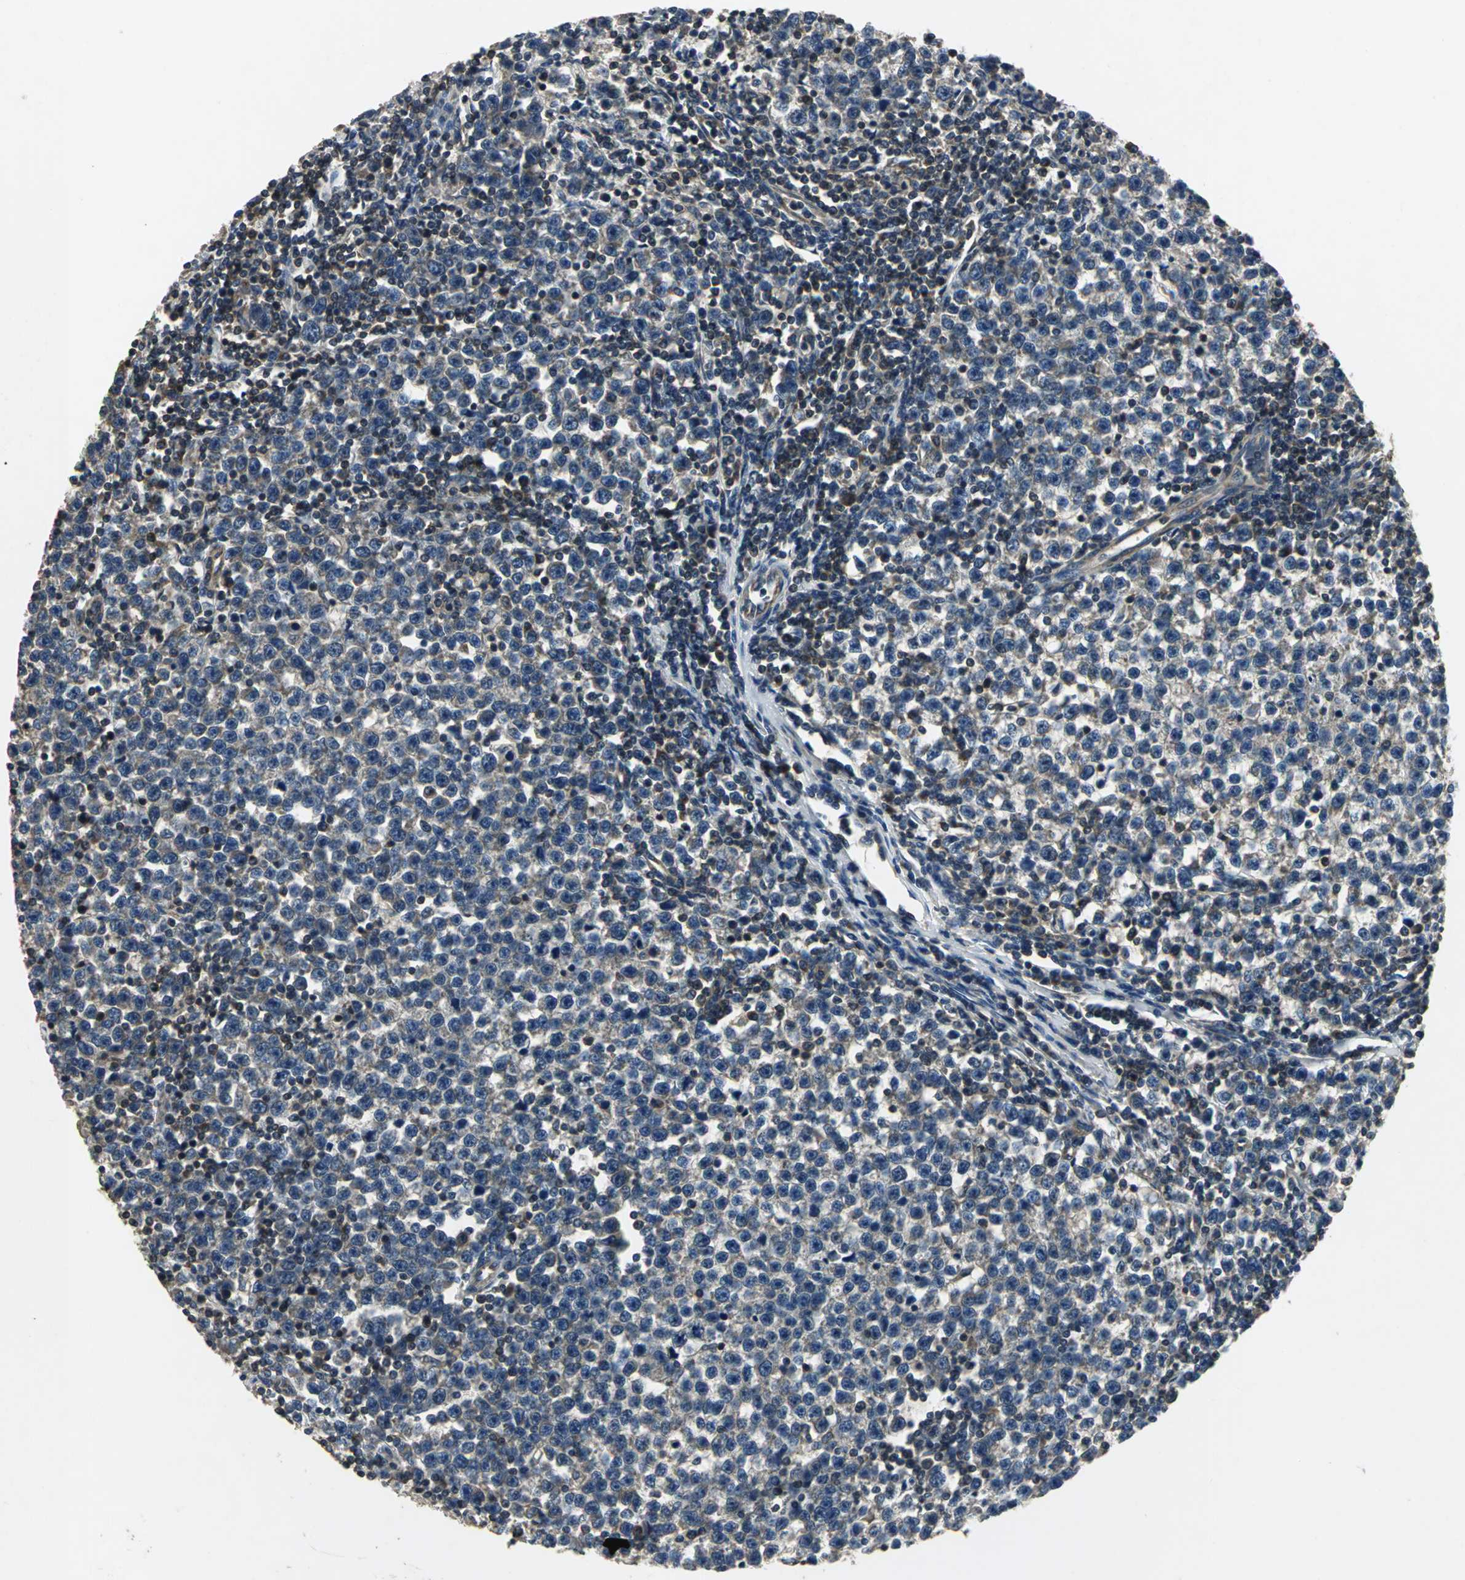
{"staining": {"intensity": "weak", "quantity": ">75%", "location": "cytoplasmic/membranous"}, "tissue": "testis cancer", "cell_type": "Tumor cells", "image_type": "cancer", "snomed": [{"axis": "morphology", "description": "Seminoma, NOS"}, {"axis": "topography", "description": "Testis"}], "caption": "Testis cancer (seminoma) tissue shows weak cytoplasmic/membranous expression in approximately >75% of tumor cells, visualized by immunohistochemistry.", "gene": "IRF3", "patient": {"sex": "male", "age": 43}}